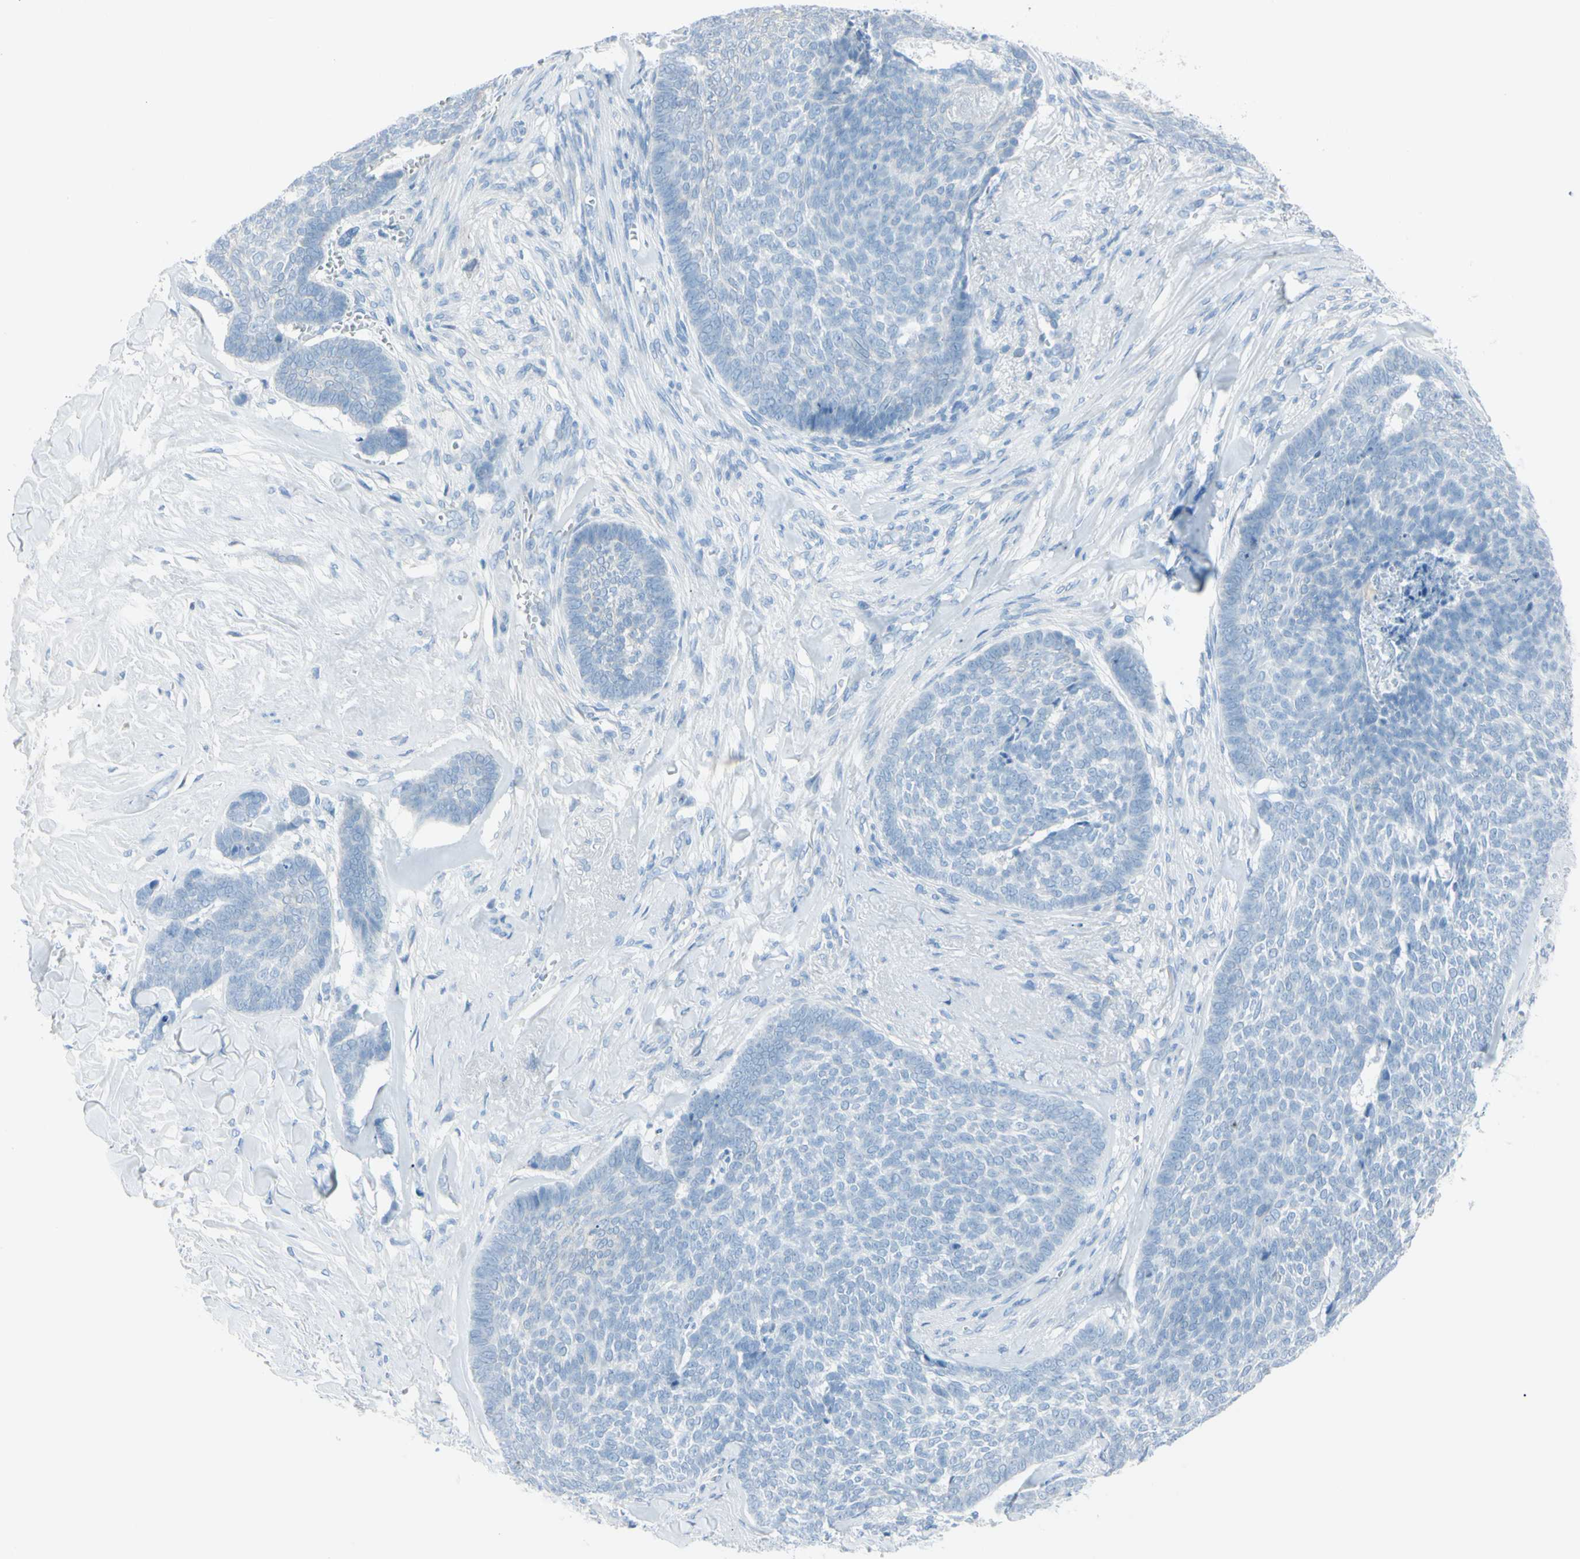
{"staining": {"intensity": "negative", "quantity": "none", "location": "none"}, "tissue": "skin cancer", "cell_type": "Tumor cells", "image_type": "cancer", "snomed": [{"axis": "morphology", "description": "Basal cell carcinoma"}, {"axis": "topography", "description": "Skin"}], "caption": "There is no significant staining in tumor cells of basal cell carcinoma (skin).", "gene": "TFPI2", "patient": {"sex": "male", "age": 84}}